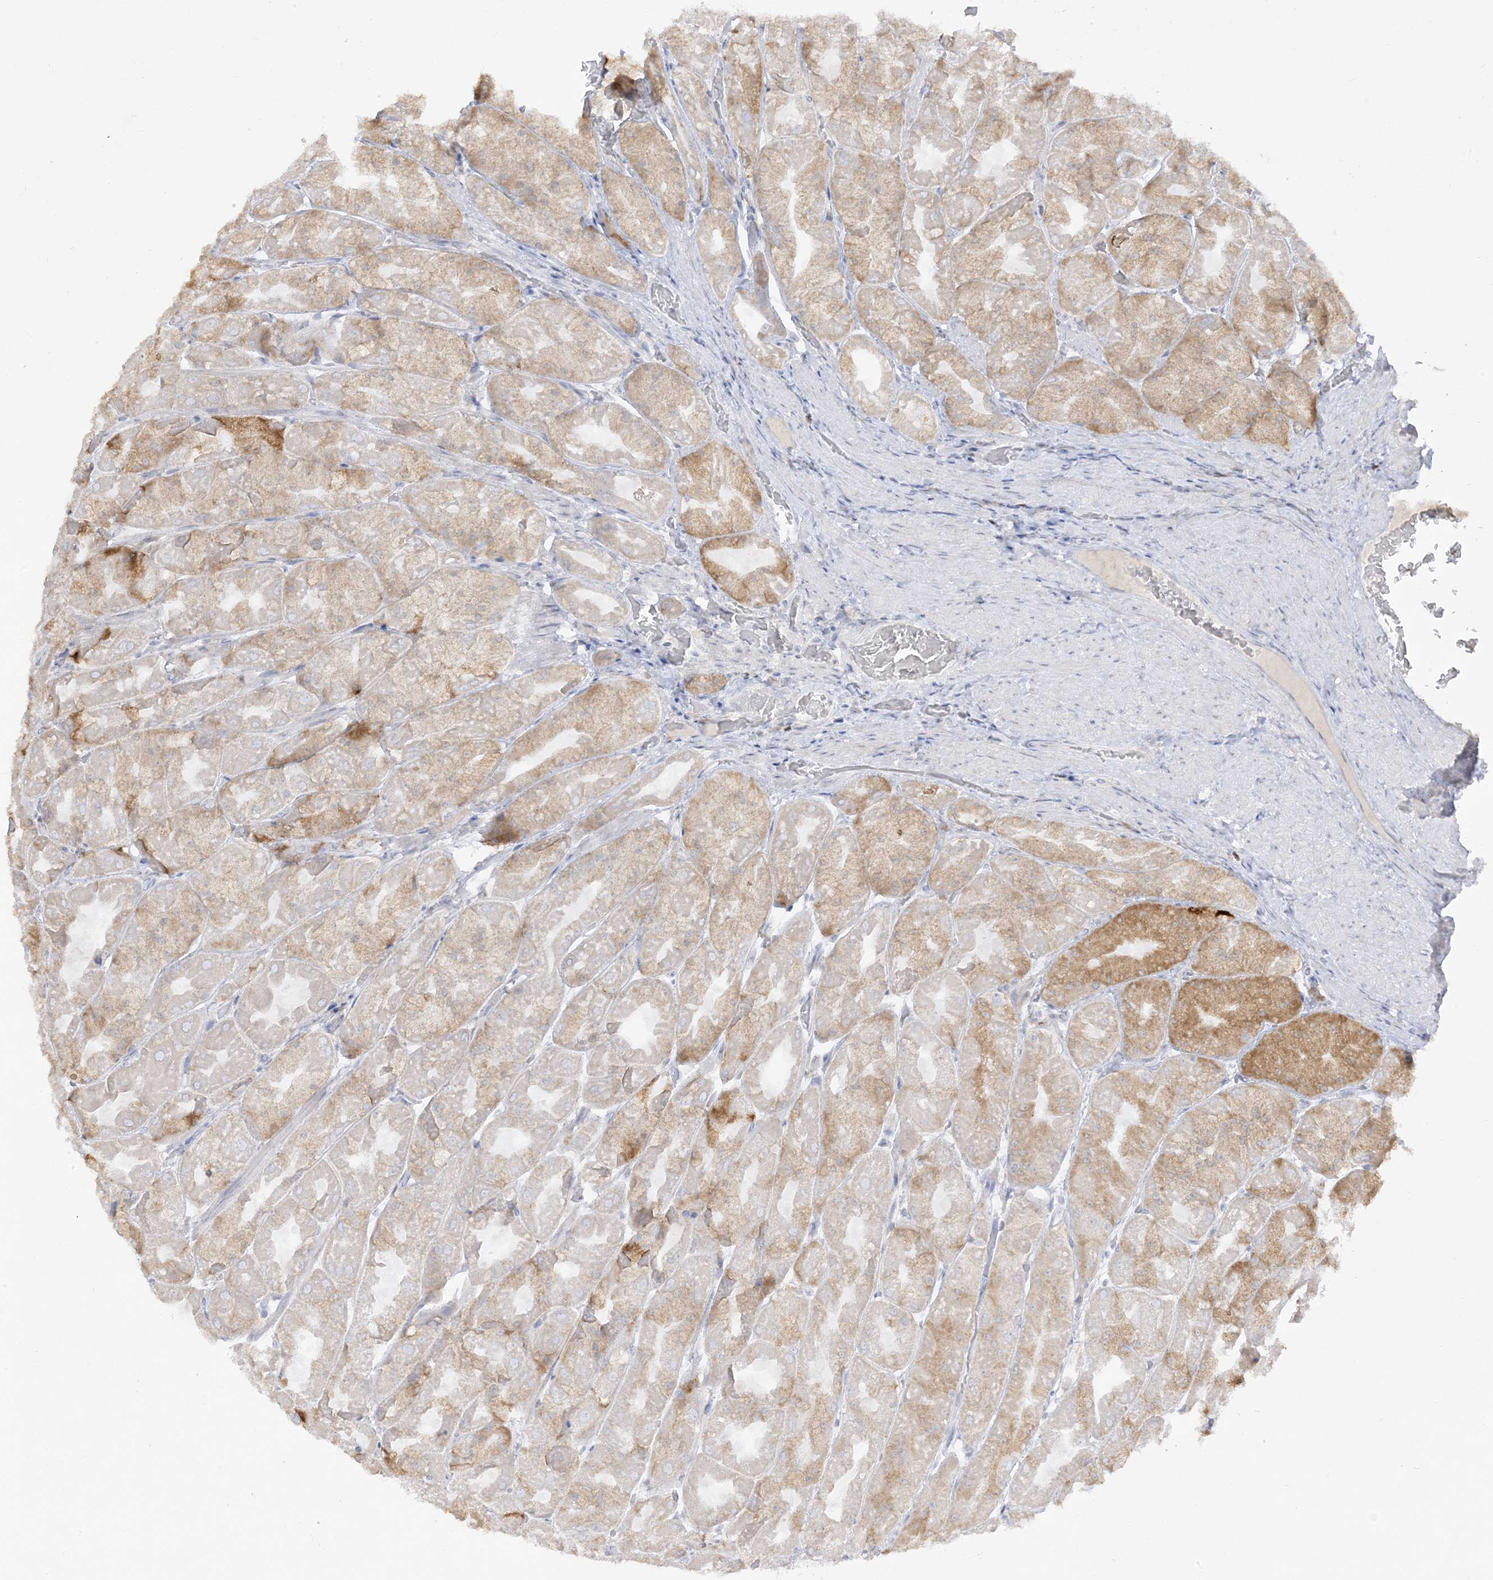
{"staining": {"intensity": "moderate", "quantity": "<25%", "location": "cytoplasmic/membranous"}, "tissue": "stomach", "cell_type": "Glandular cells", "image_type": "normal", "snomed": [{"axis": "morphology", "description": "Normal tissue, NOS"}, {"axis": "topography", "description": "Stomach"}], "caption": "This micrograph shows unremarkable stomach stained with immunohistochemistry (IHC) to label a protein in brown. The cytoplasmic/membranous of glandular cells show moderate positivity for the protein. Nuclei are counter-stained blue.", "gene": "LOXL3", "patient": {"sex": "female", "age": 61}}